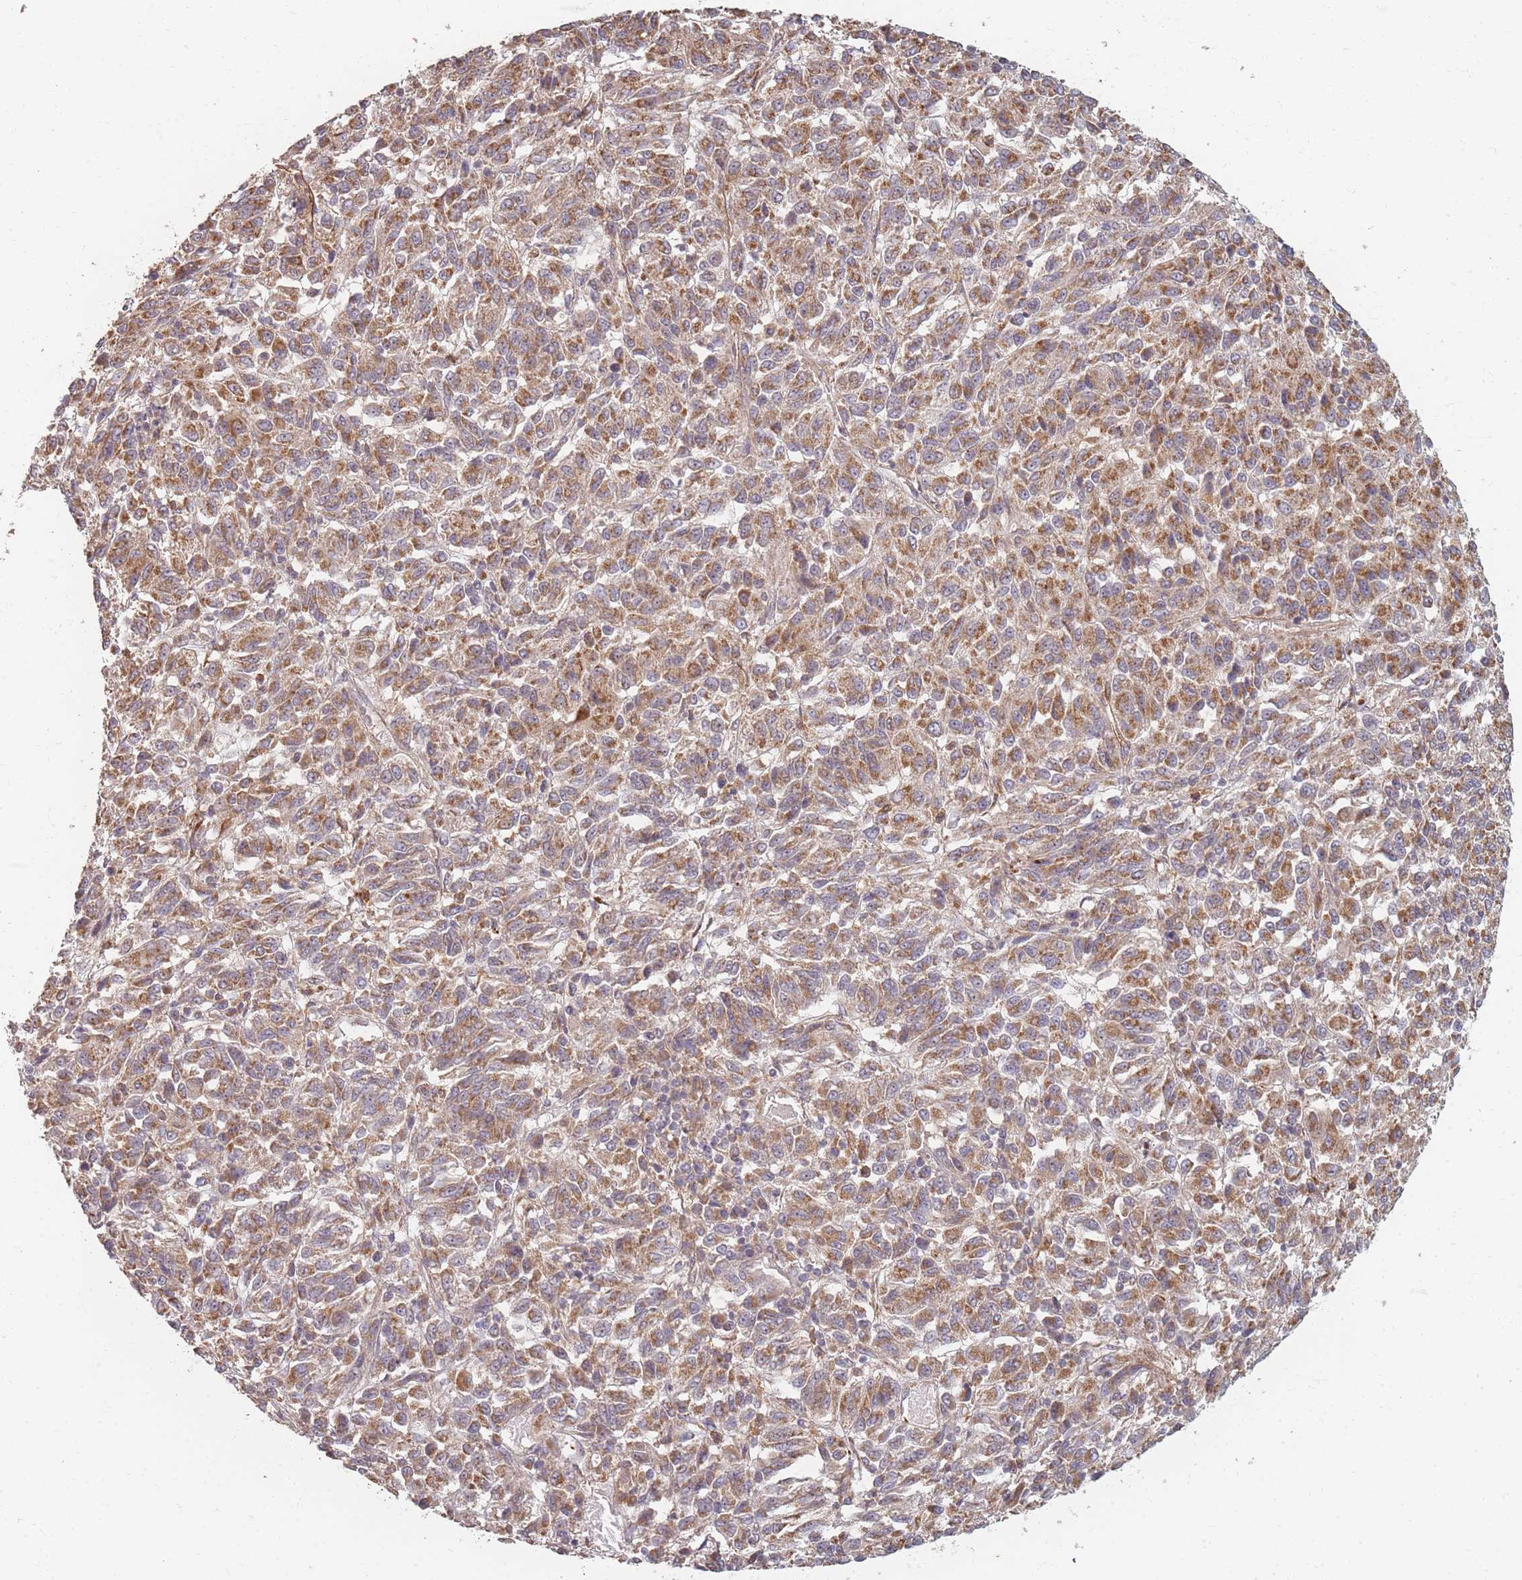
{"staining": {"intensity": "moderate", "quantity": ">75%", "location": "cytoplasmic/membranous"}, "tissue": "melanoma", "cell_type": "Tumor cells", "image_type": "cancer", "snomed": [{"axis": "morphology", "description": "Malignant melanoma, Metastatic site"}, {"axis": "topography", "description": "Lung"}], "caption": "Protein analysis of malignant melanoma (metastatic site) tissue exhibits moderate cytoplasmic/membranous expression in approximately >75% of tumor cells.", "gene": "MRPS6", "patient": {"sex": "male", "age": 64}}